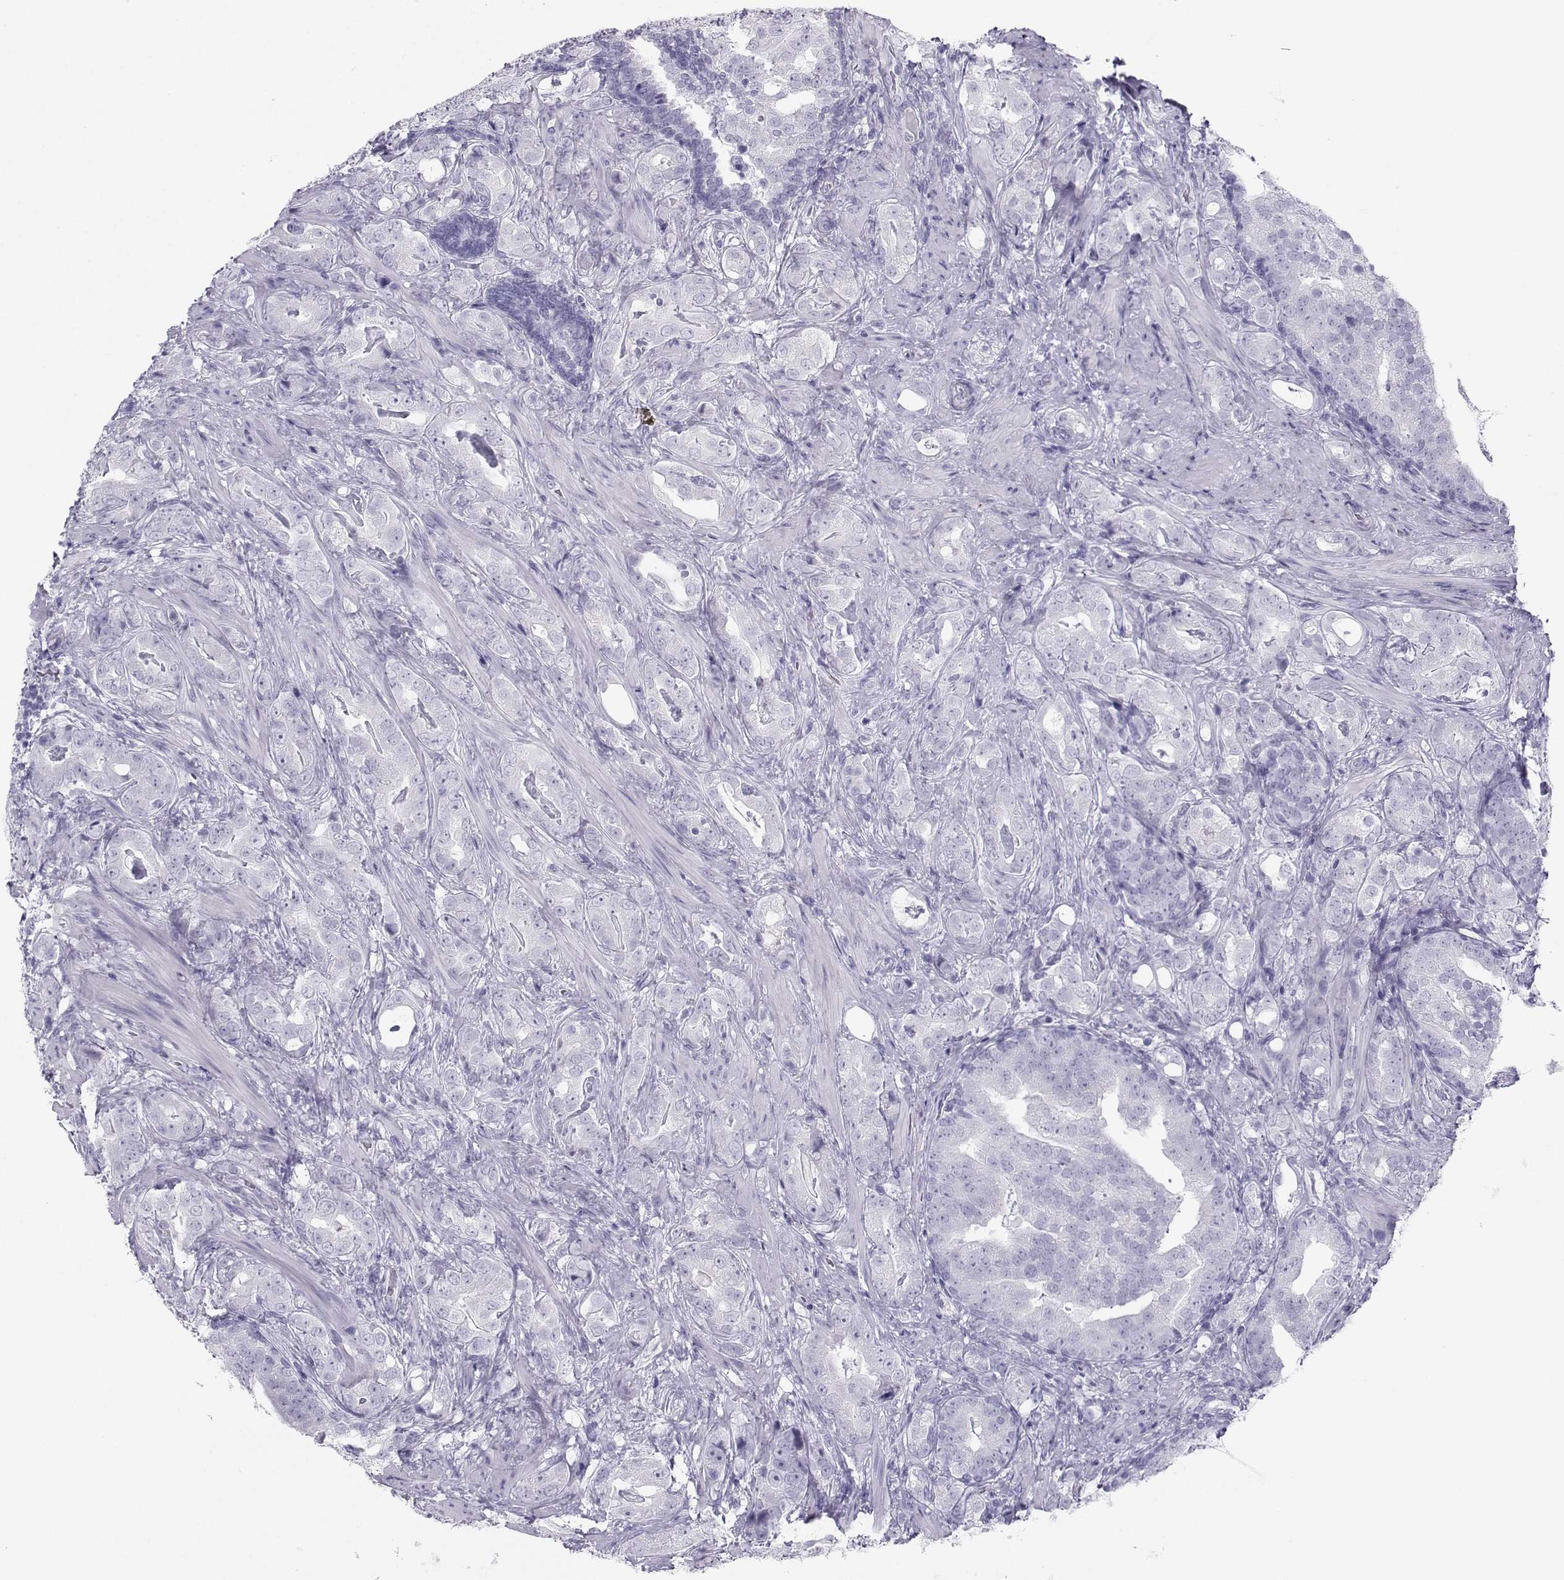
{"staining": {"intensity": "negative", "quantity": "none", "location": "none"}, "tissue": "prostate cancer", "cell_type": "Tumor cells", "image_type": "cancer", "snomed": [{"axis": "morphology", "description": "Adenocarcinoma, NOS"}, {"axis": "topography", "description": "Prostate"}], "caption": "Immunohistochemical staining of human prostate cancer exhibits no significant positivity in tumor cells.", "gene": "SST", "patient": {"sex": "male", "age": 57}}